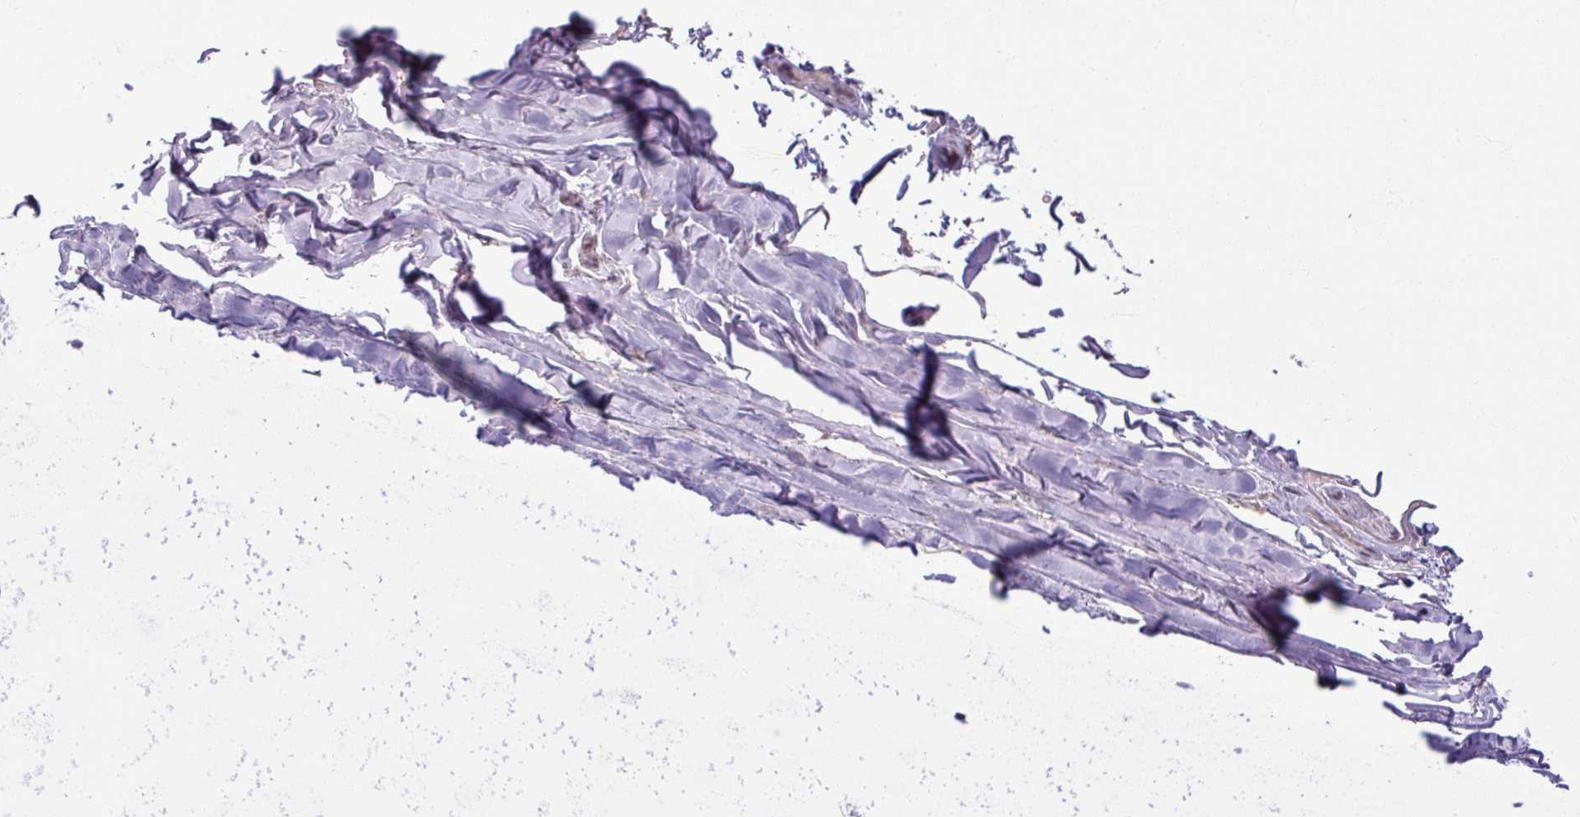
{"staining": {"intensity": "negative", "quantity": "none", "location": "none"}, "tissue": "adipose tissue", "cell_type": "Adipocytes", "image_type": "normal", "snomed": [{"axis": "morphology", "description": "Normal tissue, NOS"}, {"axis": "topography", "description": "Cartilage tissue"}, {"axis": "topography", "description": "Nasopharynx"}, {"axis": "topography", "description": "Thyroid gland"}], "caption": "Human adipose tissue stained for a protein using IHC shows no staining in adipocytes.", "gene": "OGFOD3", "patient": {"sex": "male", "age": 63}}